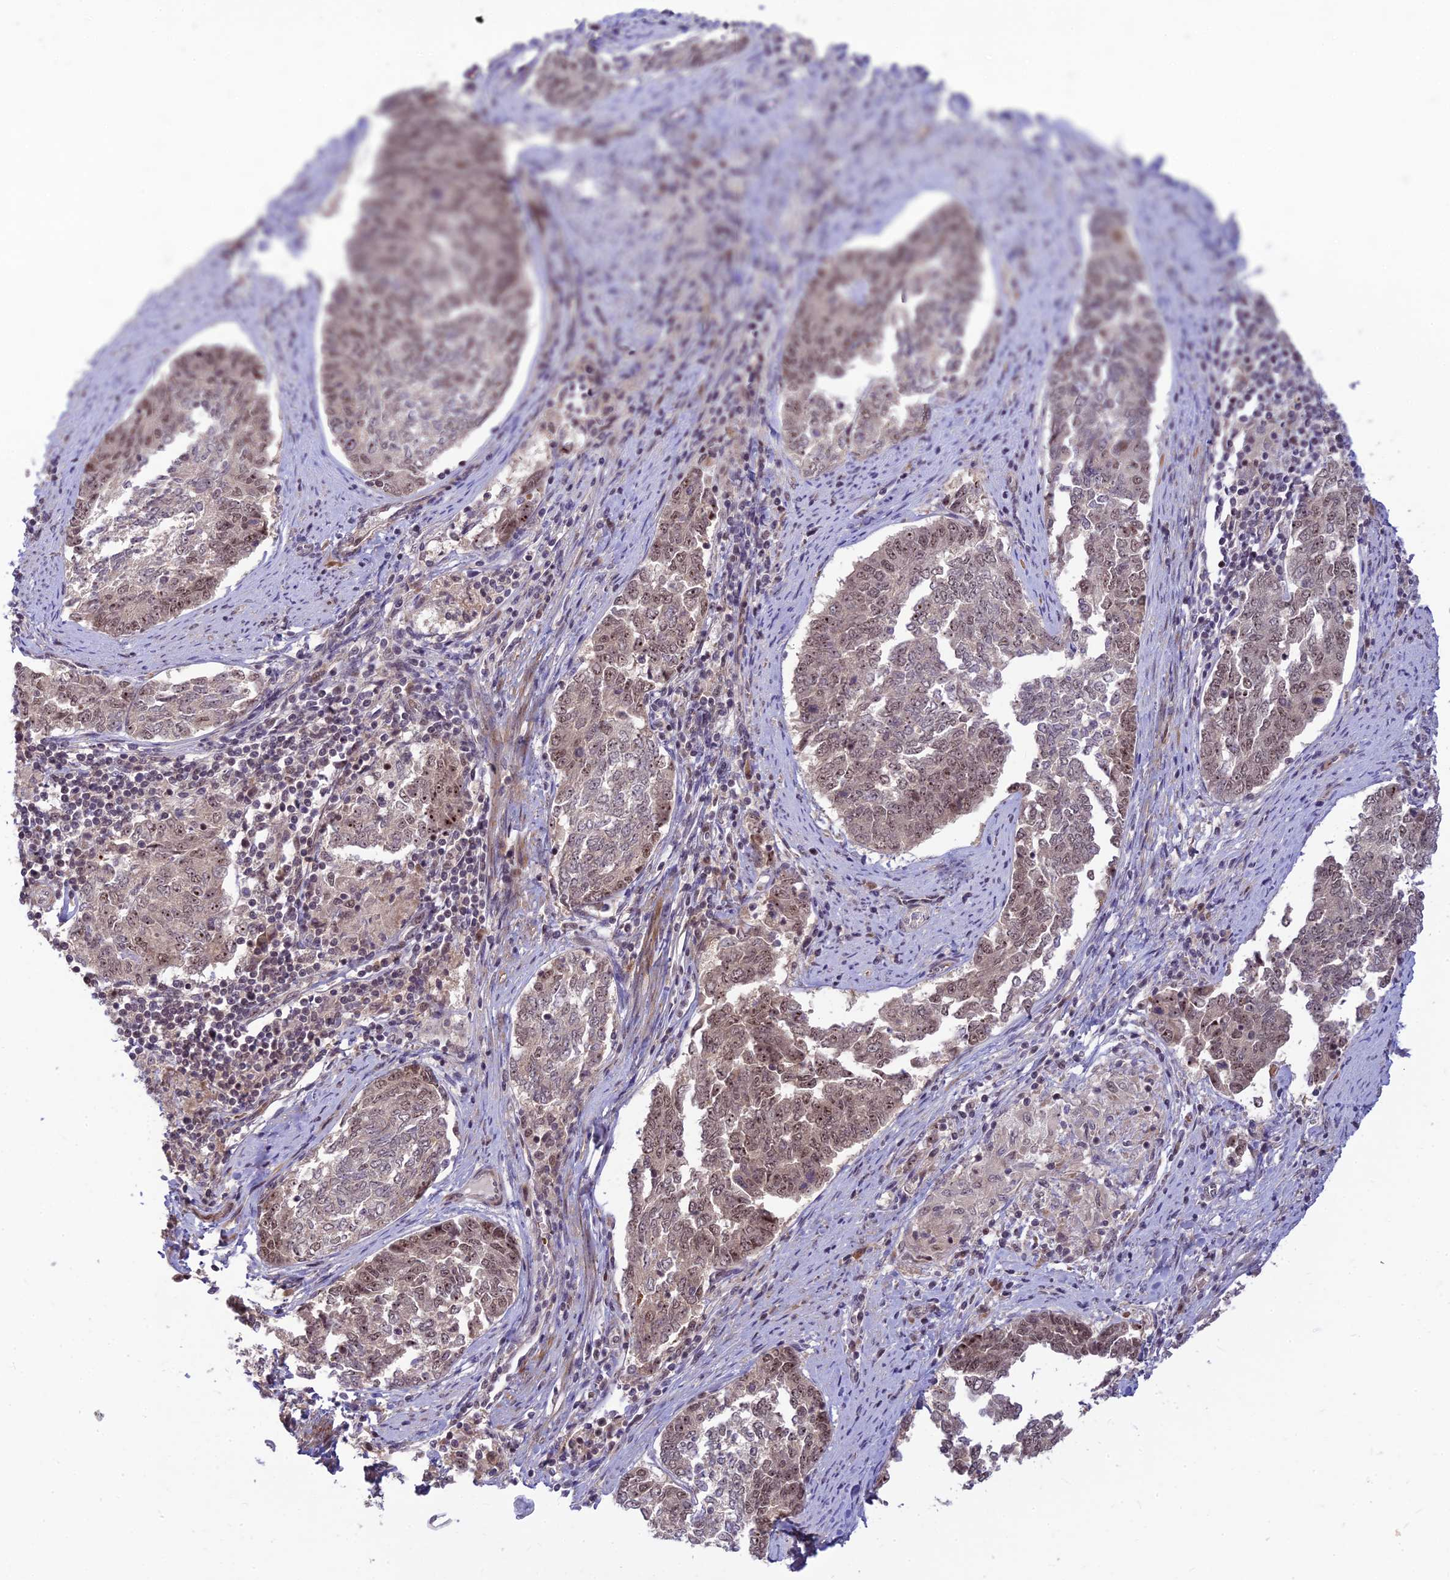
{"staining": {"intensity": "weak", "quantity": ">75%", "location": "nuclear"}, "tissue": "endometrial cancer", "cell_type": "Tumor cells", "image_type": "cancer", "snomed": [{"axis": "morphology", "description": "Adenocarcinoma, NOS"}, {"axis": "topography", "description": "Endometrium"}], "caption": "Tumor cells show weak nuclear staining in about >75% of cells in endometrial adenocarcinoma.", "gene": "ASPDH", "patient": {"sex": "female", "age": 80}}